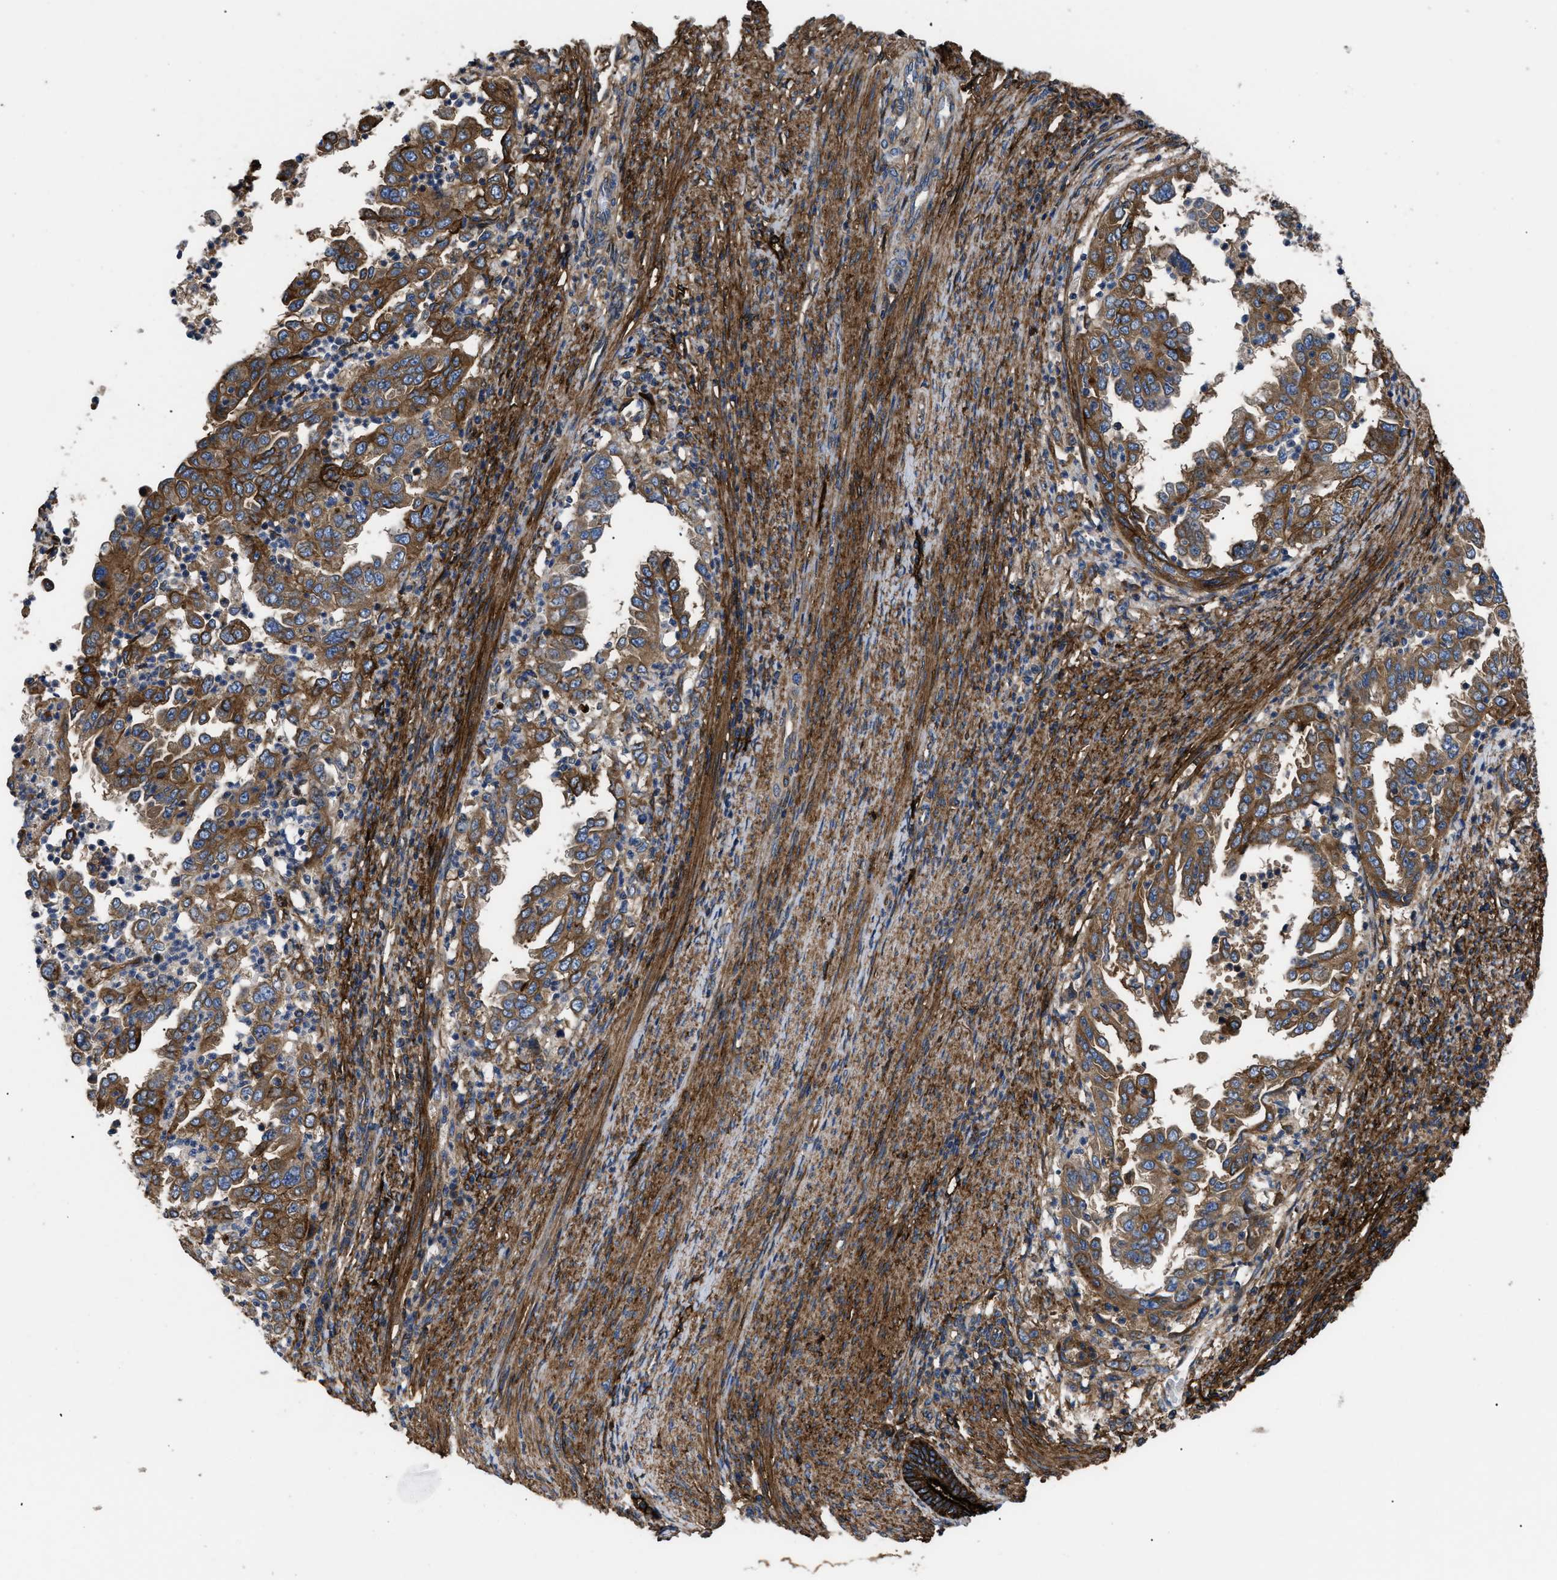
{"staining": {"intensity": "moderate", "quantity": ">75%", "location": "cytoplasmic/membranous"}, "tissue": "endometrial cancer", "cell_type": "Tumor cells", "image_type": "cancer", "snomed": [{"axis": "morphology", "description": "Adenocarcinoma, NOS"}, {"axis": "topography", "description": "Endometrium"}], "caption": "DAB immunohistochemical staining of endometrial cancer reveals moderate cytoplasmic/membranous protein expression in about >75% of tumor cells.", "gene": "NT5E", "patient": {"sex": "female", "age": 85}}